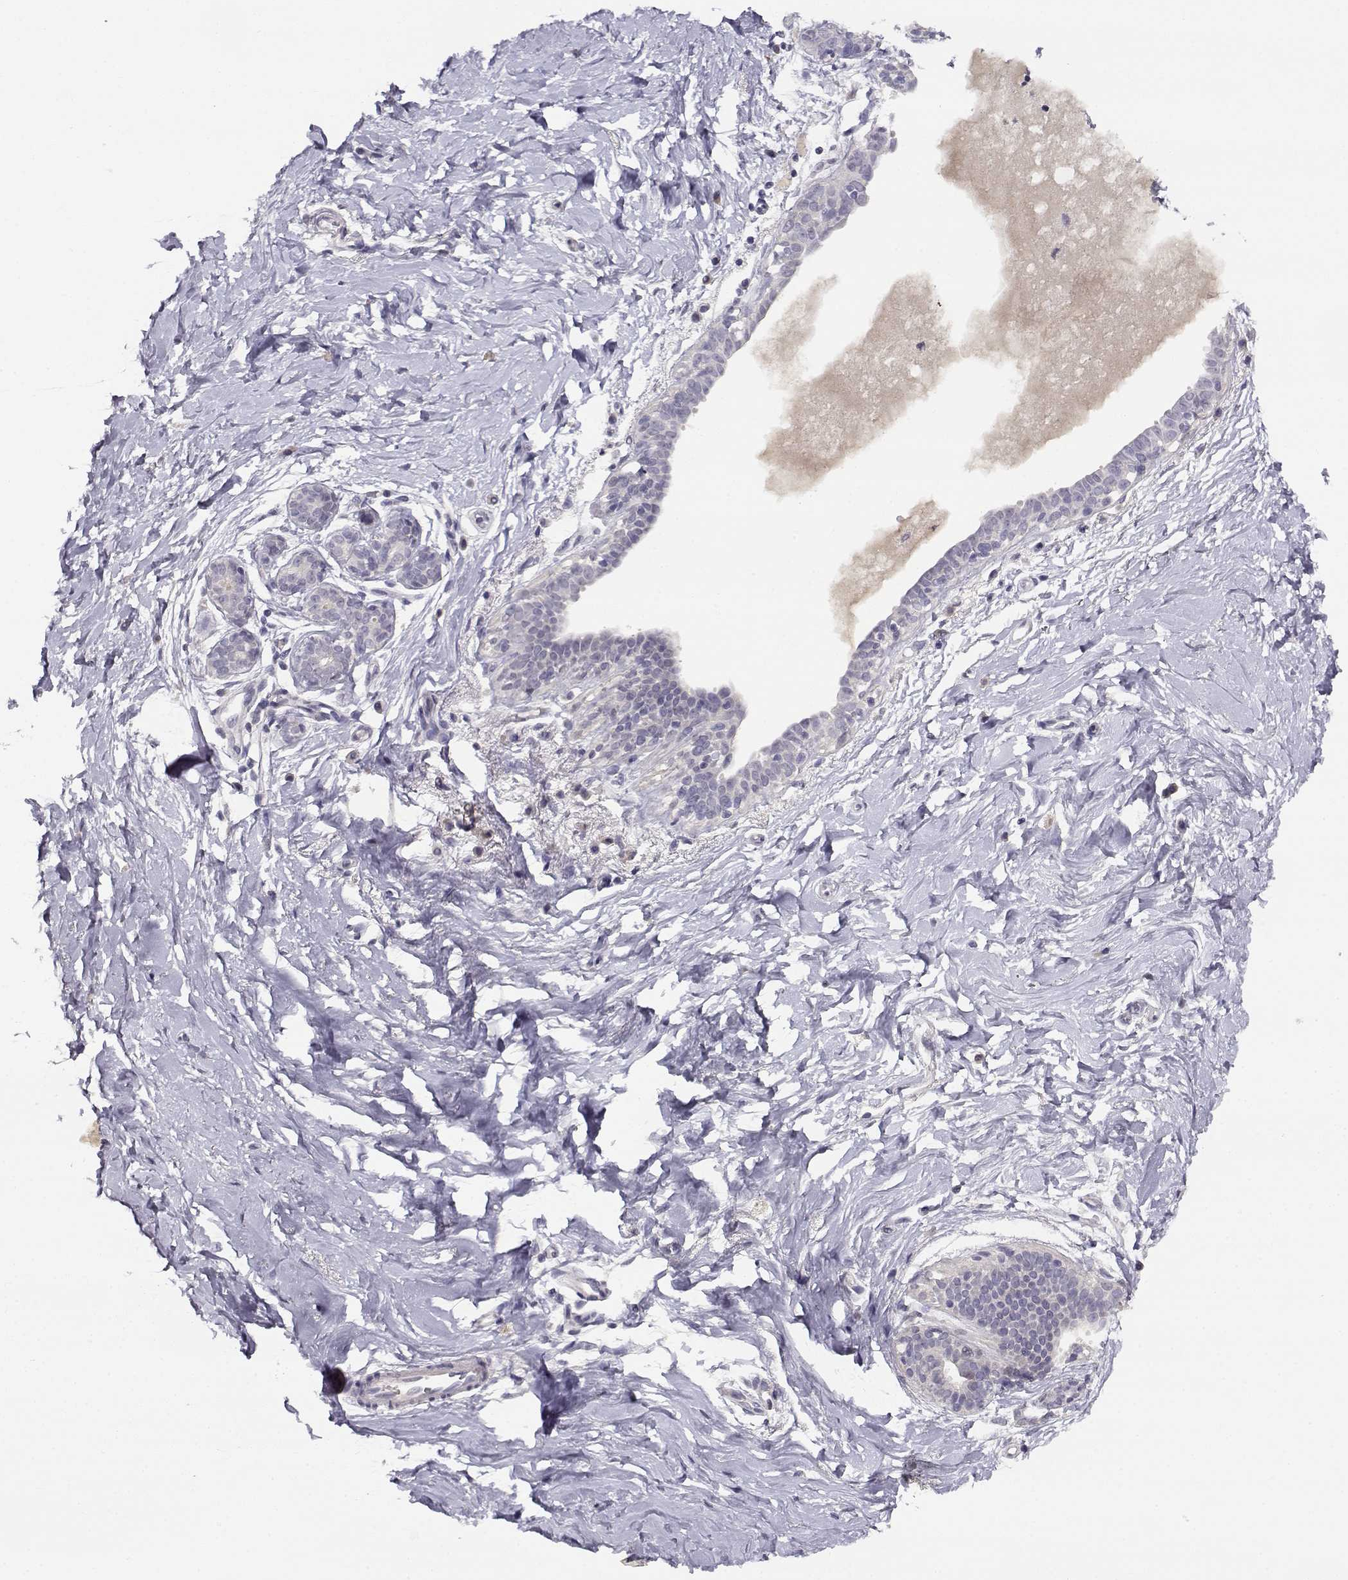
{"staining": {"intensity": "negative", "quantity": "none", "location": "none"}, "tissue": "breast", "cell_type": "Adipocytes", "image_type": "normal", "snomed": [{"axis": "morphology", "description": "Normal tissue, NOS"}, {"axis": "topography", "description": "Breast"}], "caption": "The micrograph exhibits no staining of adipocytes in benign breast.", "gene": "RHOXF2", "patient": {"sex": "female", "age": 37}}